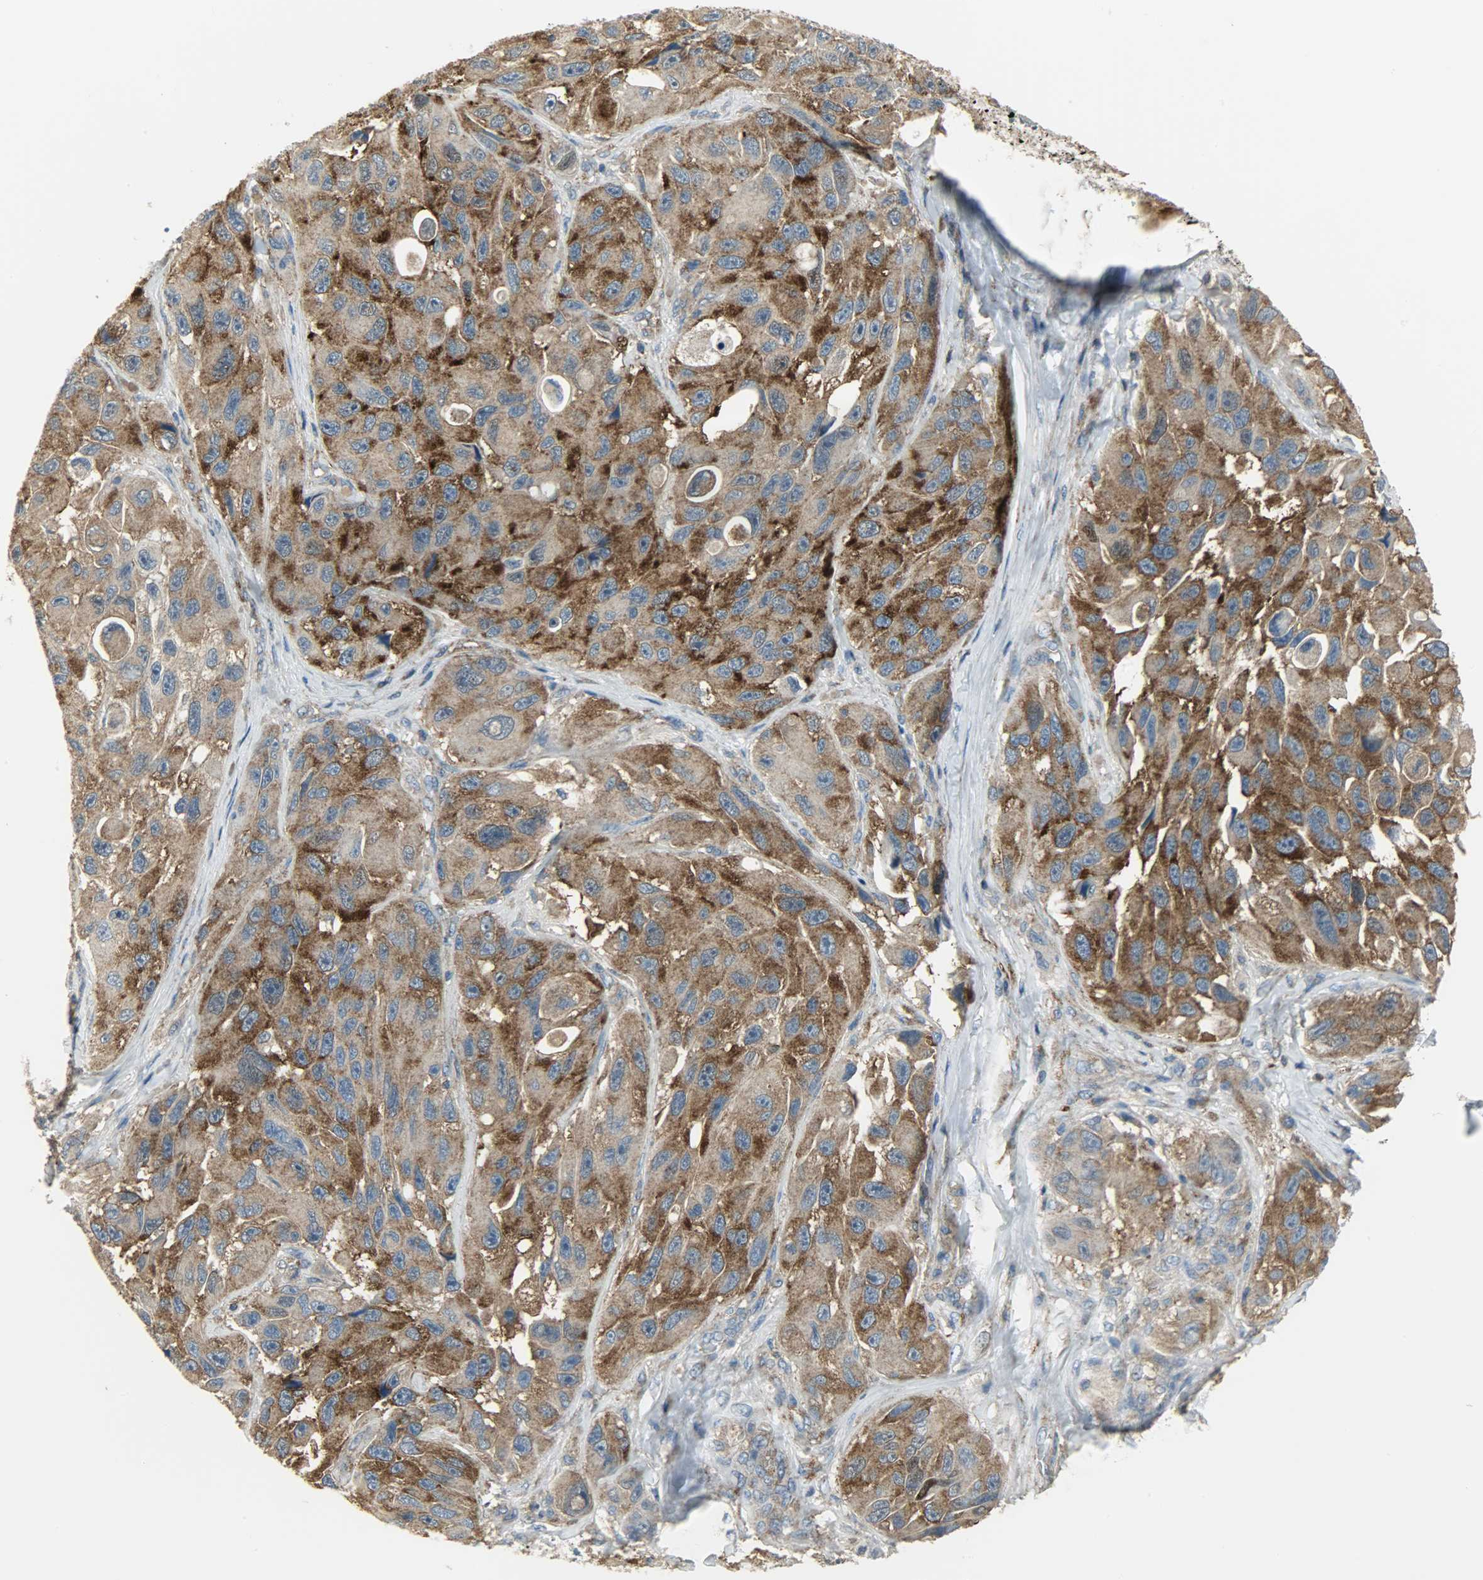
{"staining": {"intensity": "moderate", "quantity": ">75%", "location": "cytoplasmic/membranous"}, "tissue": "melanoma", "cell_type": "Tumor cells", "image_type": "cancer", "snomed": [{"axis": "morphology", "description": "Malignant melanoma, NOS"}, {"axis": "topography", "description": "Skin"}], "caption": "The photomicrograph demonstrates a brown stain indicating the presence of a protein in the cytoplasmic/membranous of tumor cells in melanoma.", "gene": "DNAJA4", "patient": {"sex": "female", "age": 73}}